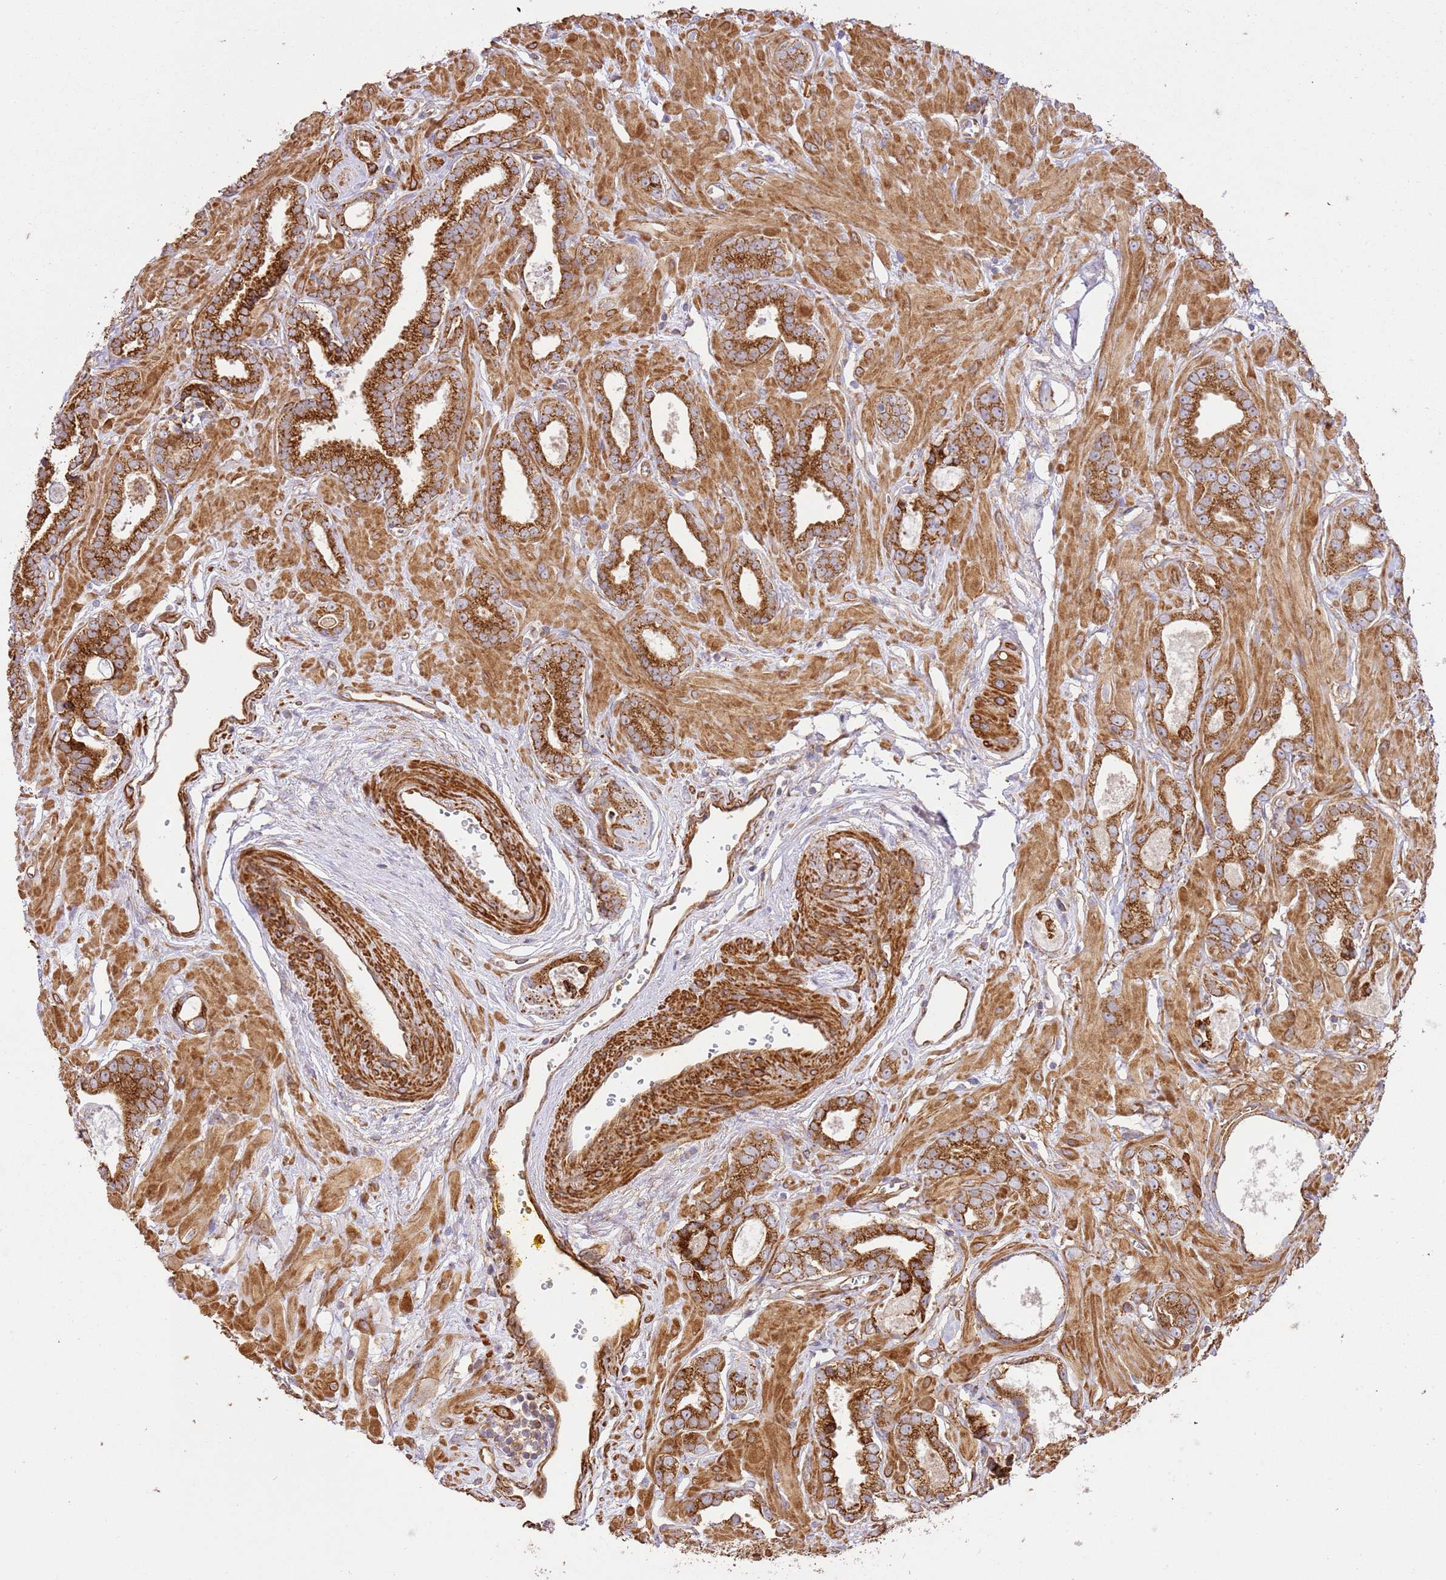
{"staining": {"intensity": "strong", "quantity": ">75%", "location": "cytoplasmic/membranous"}, "tissue": "prostate cancer", "cell_type": "Tumor cells", "image_type": "cancer", "snomed": [{"axis": "morphology", "description": "Adenocarcinoma, Low grade"}, {"axis": "topography", "description": "Prostate"}], "caption": "Protein analysis of adenocarcinoma (low-grade) (prostate) tissue displays strong cytoplasmic/membranous expression in approximately >75% of tumor cells.", "gene": "ZBTB39", "patient": {"sex": "male", "age": 60}}